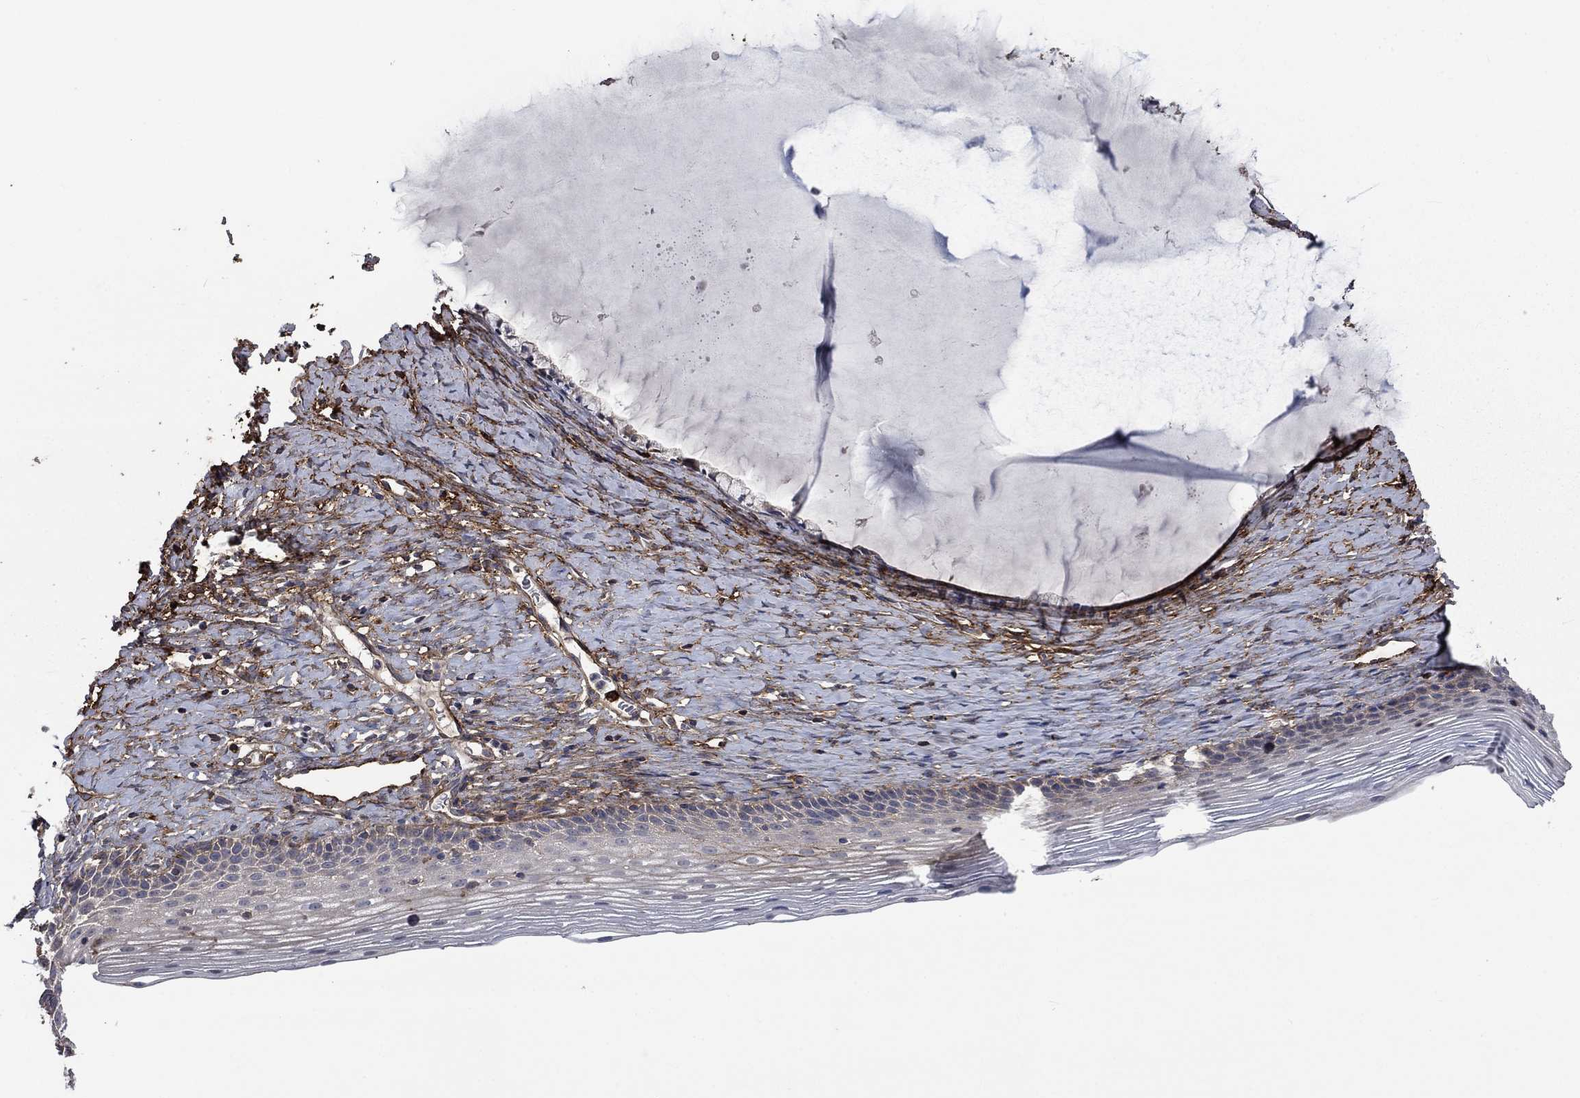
{"staining": {"intensity": "negative", "quantity": "none", "location": "none"}, "tissue": "cervix", "cell_type": "Glandular cells", "image_type": "normal", "snomed": [{"axis": "morphology", "description": "Normal tissue, NOS"}, {"axis": "topography", "description": "Cervix"}], "caption": "Image shows no protein staining in glandular cells of benign cervix.", "gene": "VCAN", "patient": {"sex": "female", "age": 39}}